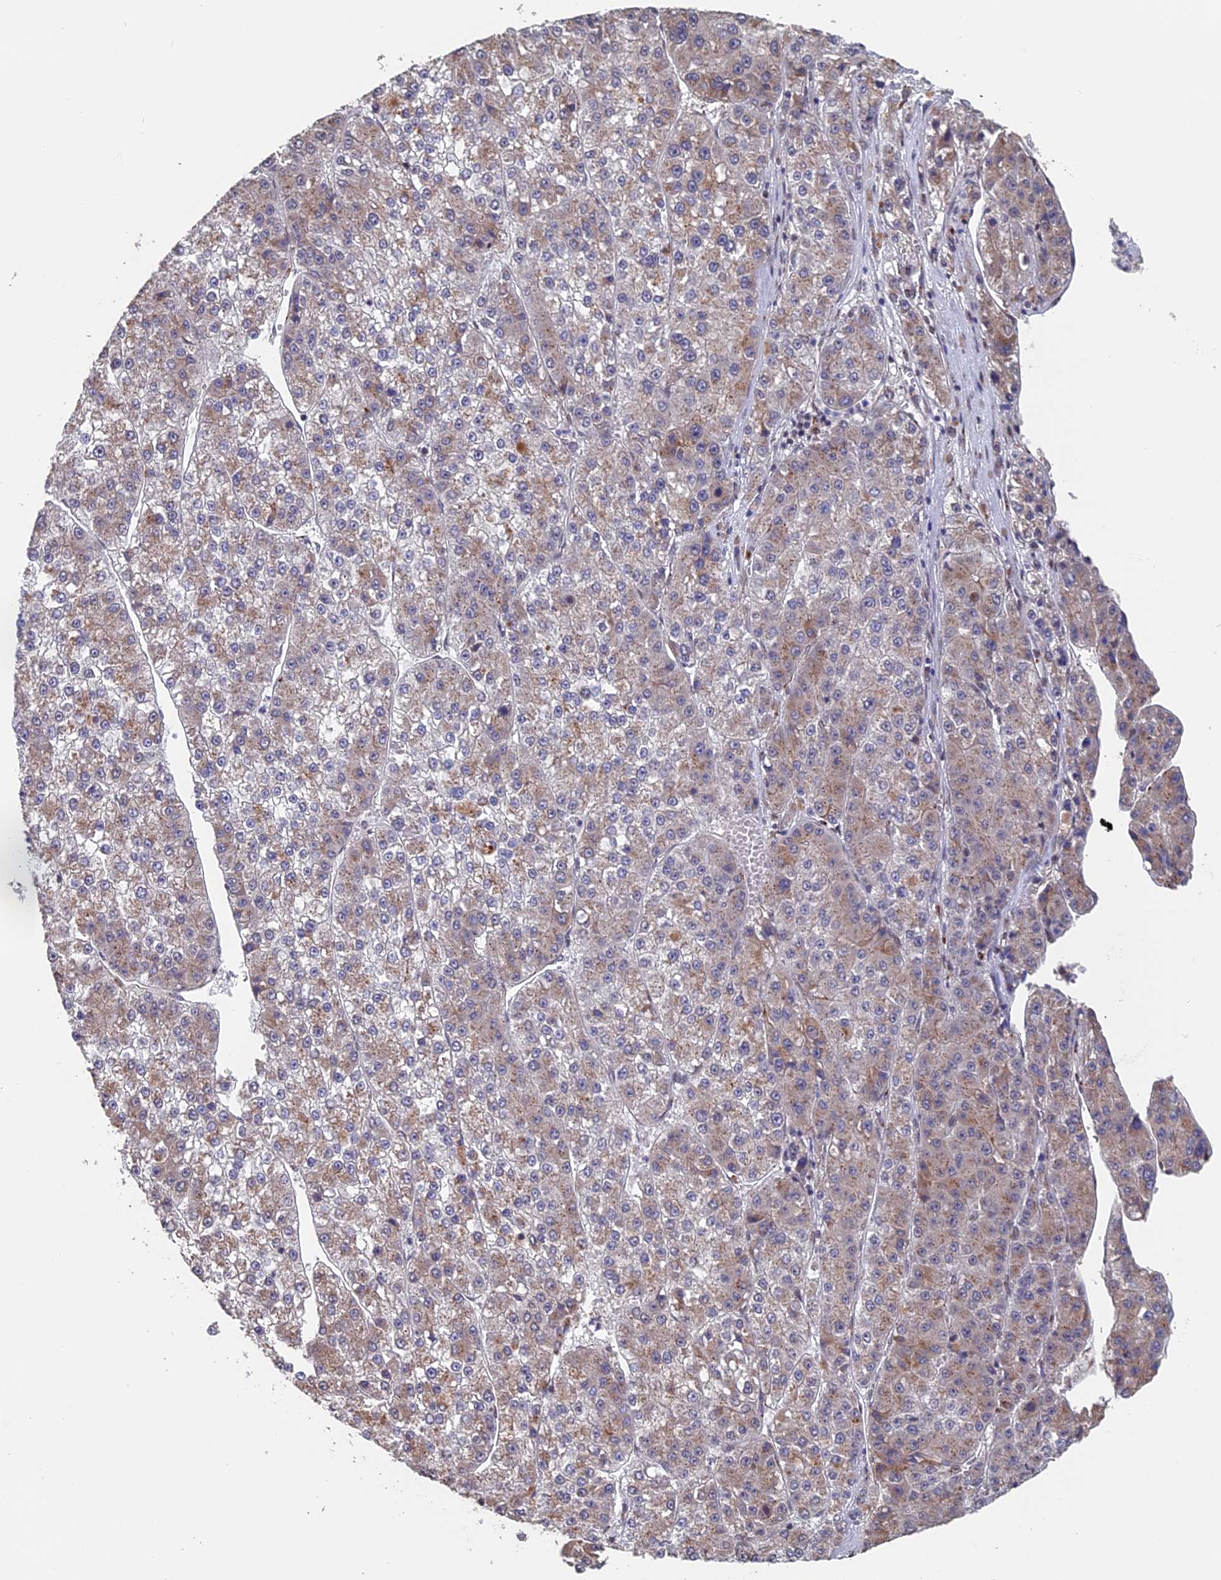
{"staining": {"intensity": "weak", "quantity": ">75%", "location": "cytoplasmic/membranous"}, "tissue": "liver cancer", "cell_type": "Tumor cells", "image_type": "cancer", "snomed": [{"axis": "morphology", "description": "Carcinoma, Hepatocellular, NOS"}, {"axis": "topography", "description": "Liver"}], "caption": "Weak cytoplasmic/membranous protein positivity is seen in about >75% of tumor cells in liver hepatocellular carcinoma. Ihc stains the protein in brown and the nuclei are stained blue.", "gene": "PIGQ", "patient": {"sex": "female", "age": 73}}